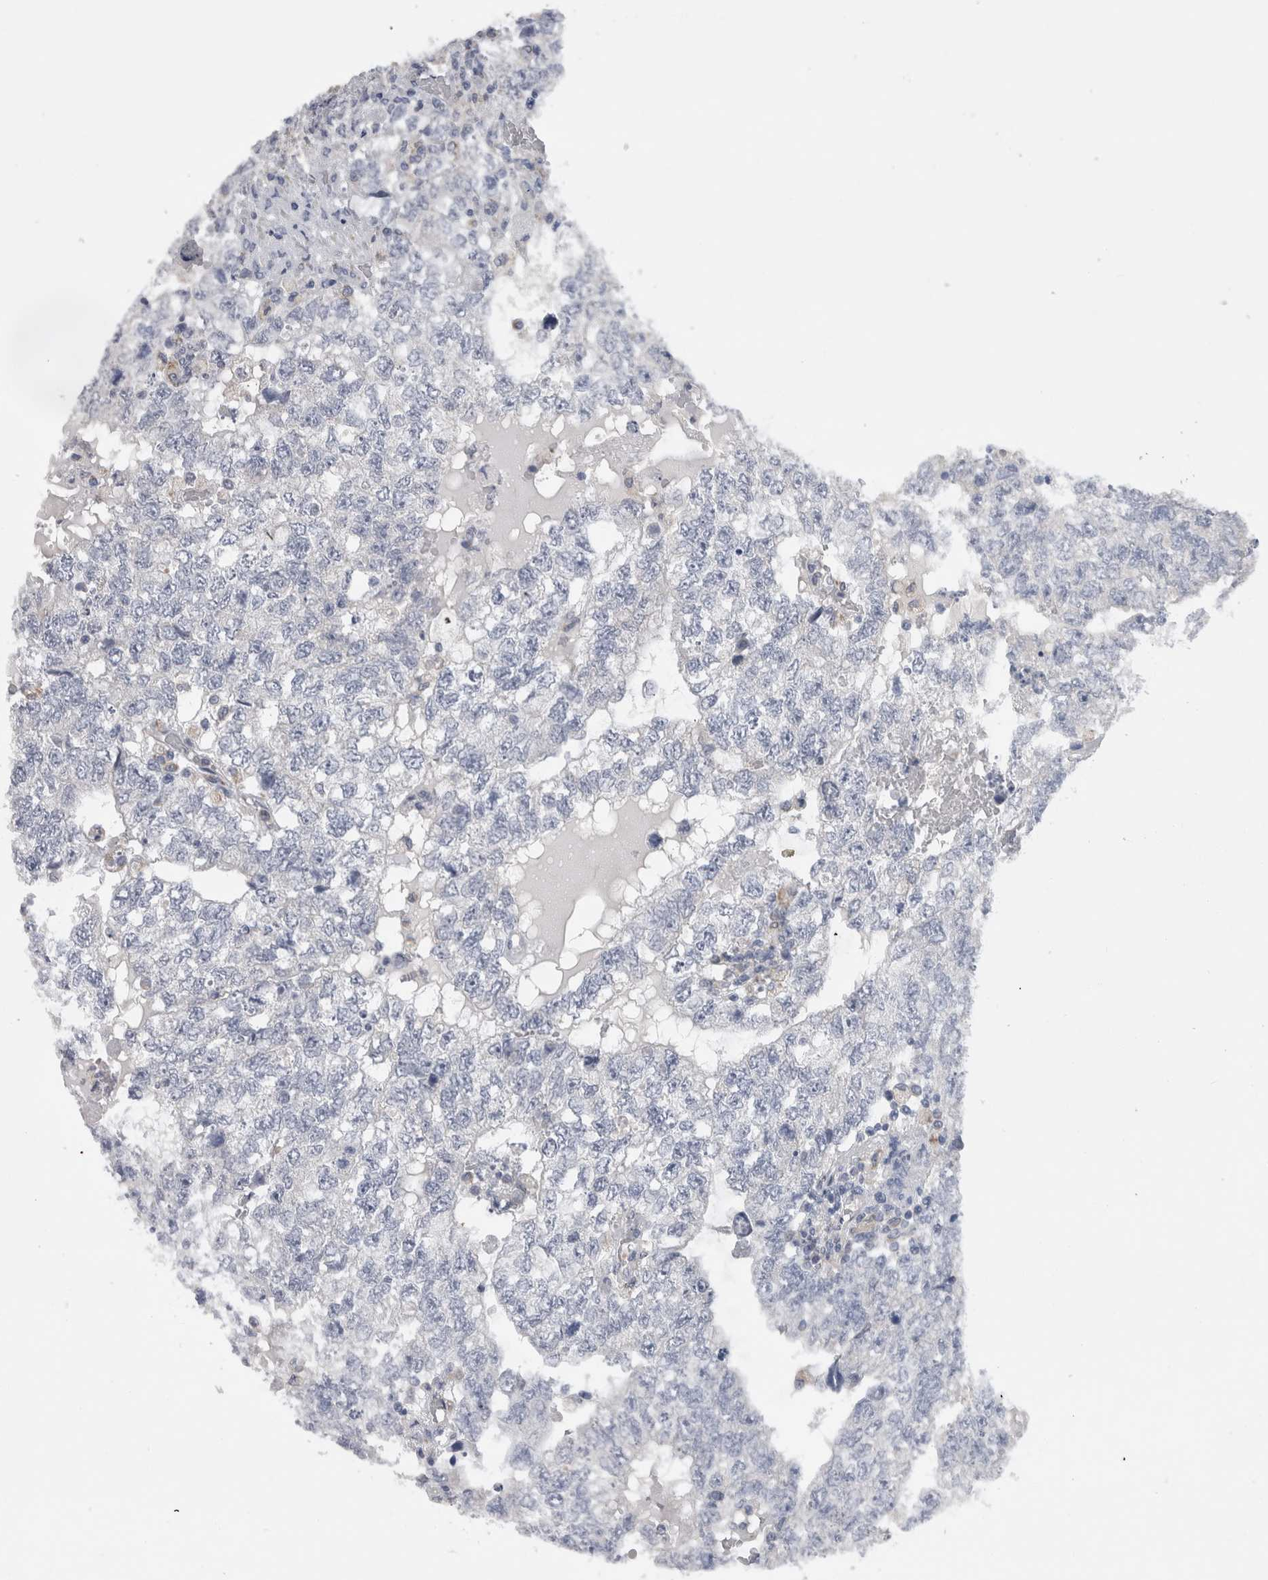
{"staining": {"intensity": "negative", "quantity": "none", "location": "none"}, "tissue": "testis cancer", "cell_type": "Tumor cells", "image_type": "cancer", "snomed": [{"axis": "morphology", "description": "Carcinoma, Embryonal, NOS"}, {"axis": "topography", "description": "Testis"}], "caption": "Tumor cells are negative for brown protein staining in testis cancer.", "gene": "DHRS4", "patient": {"sex": "male", "age": 36}}